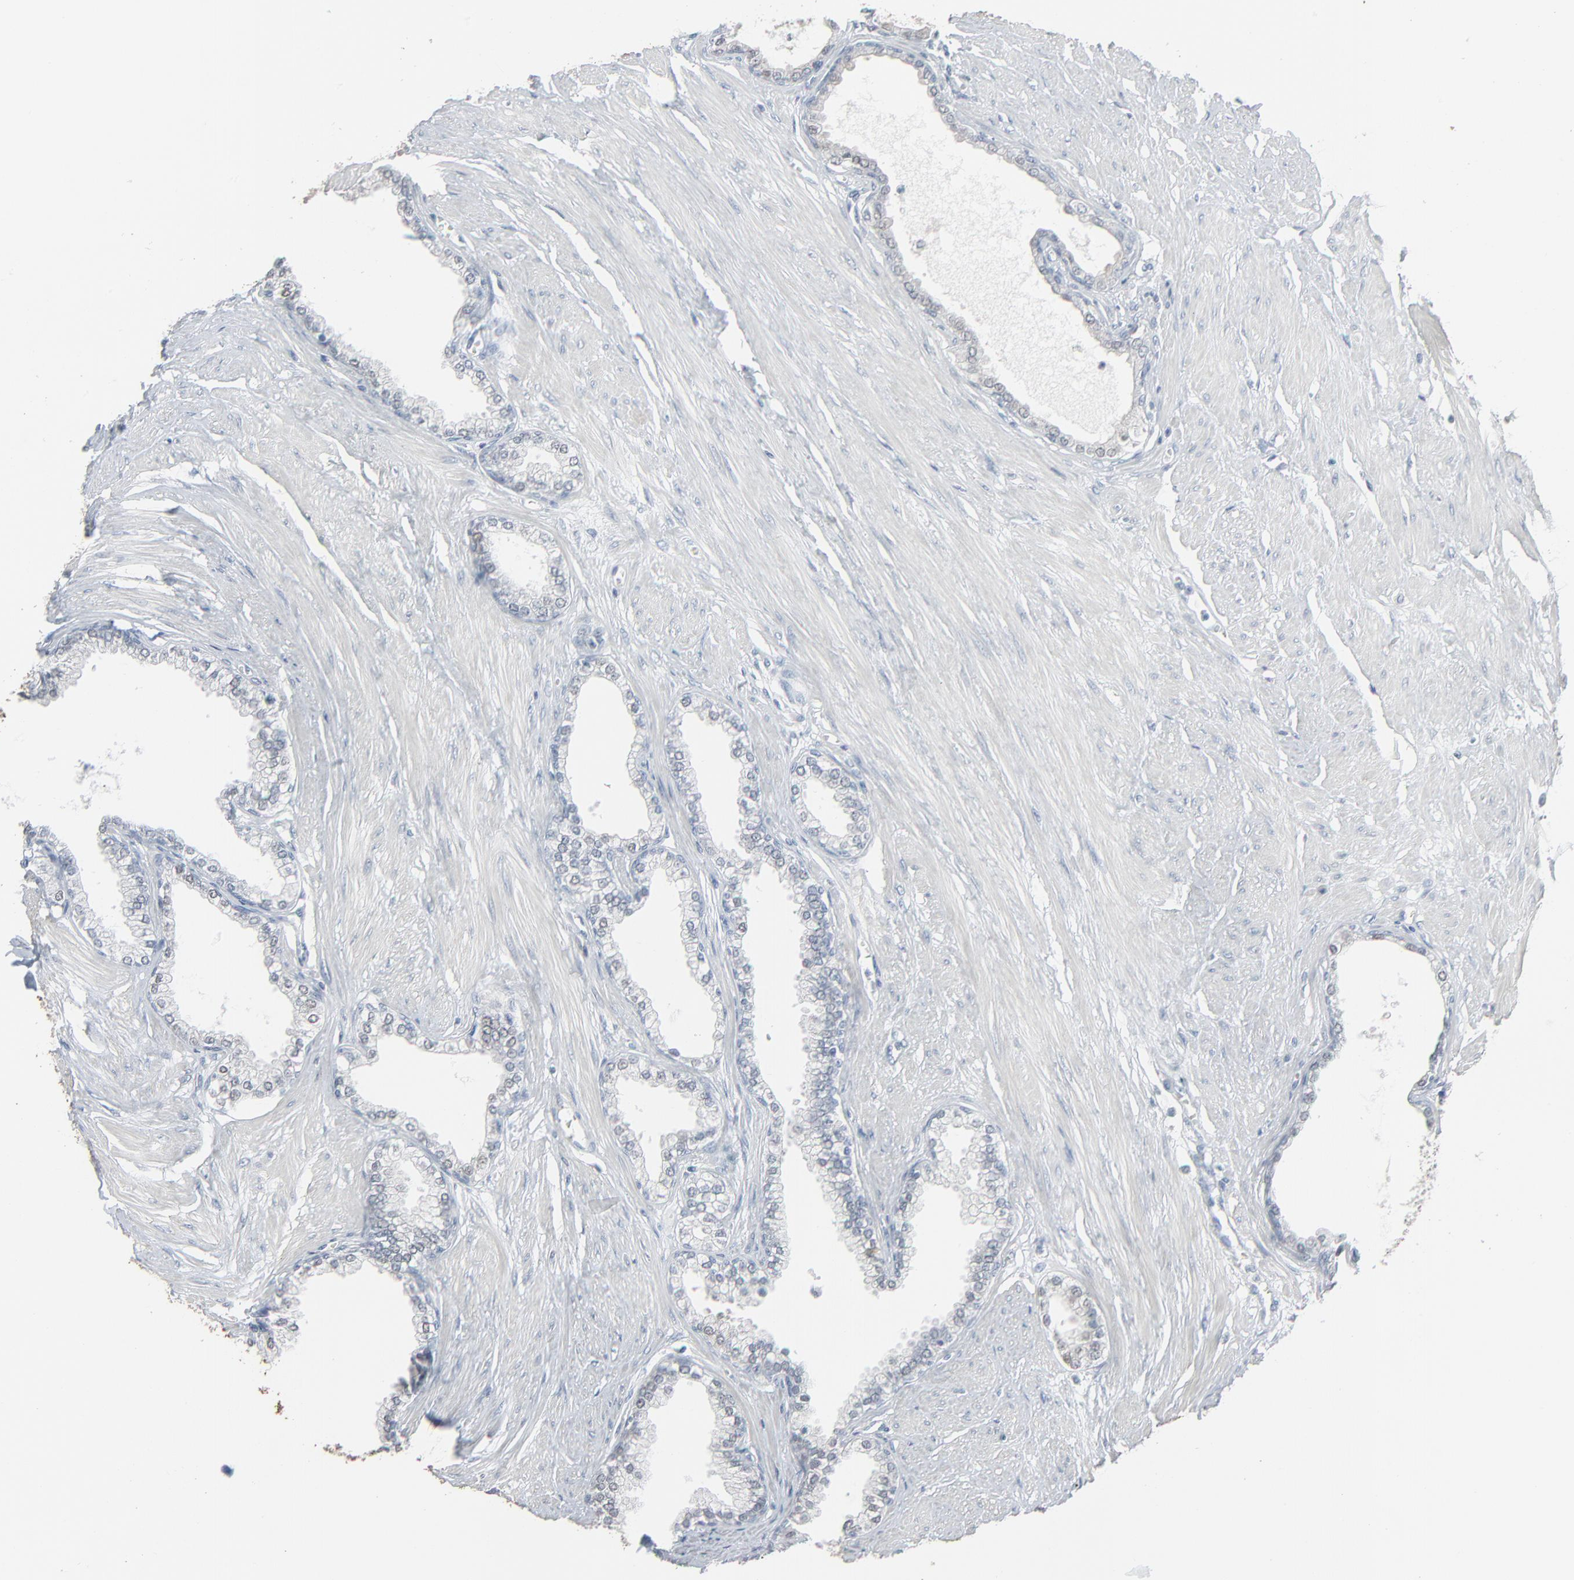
{"staining": {"intensity": "weak", "quantity": "<25%", "location": "nuclear"}, "tissue": "prostate", "cell_type": "Glandular cells", "image_type": "normal", "snomed": [{"axis": "morphology", "description": "Normal tissue, NOS"}, {"axis": "topography", "description": "Prostate"}], "caption": "Glandular cells are negative for protein expression in normal human prostate. Brightfield microscopy of immunohistochemistry (IHC) stained with DAB (3,3'-diaminobenzidine) (brown) and hematoxylin (blue), captured at high magnification.", "gene": "SAGE1", "patient": {"sex": "male", "age": 64}}